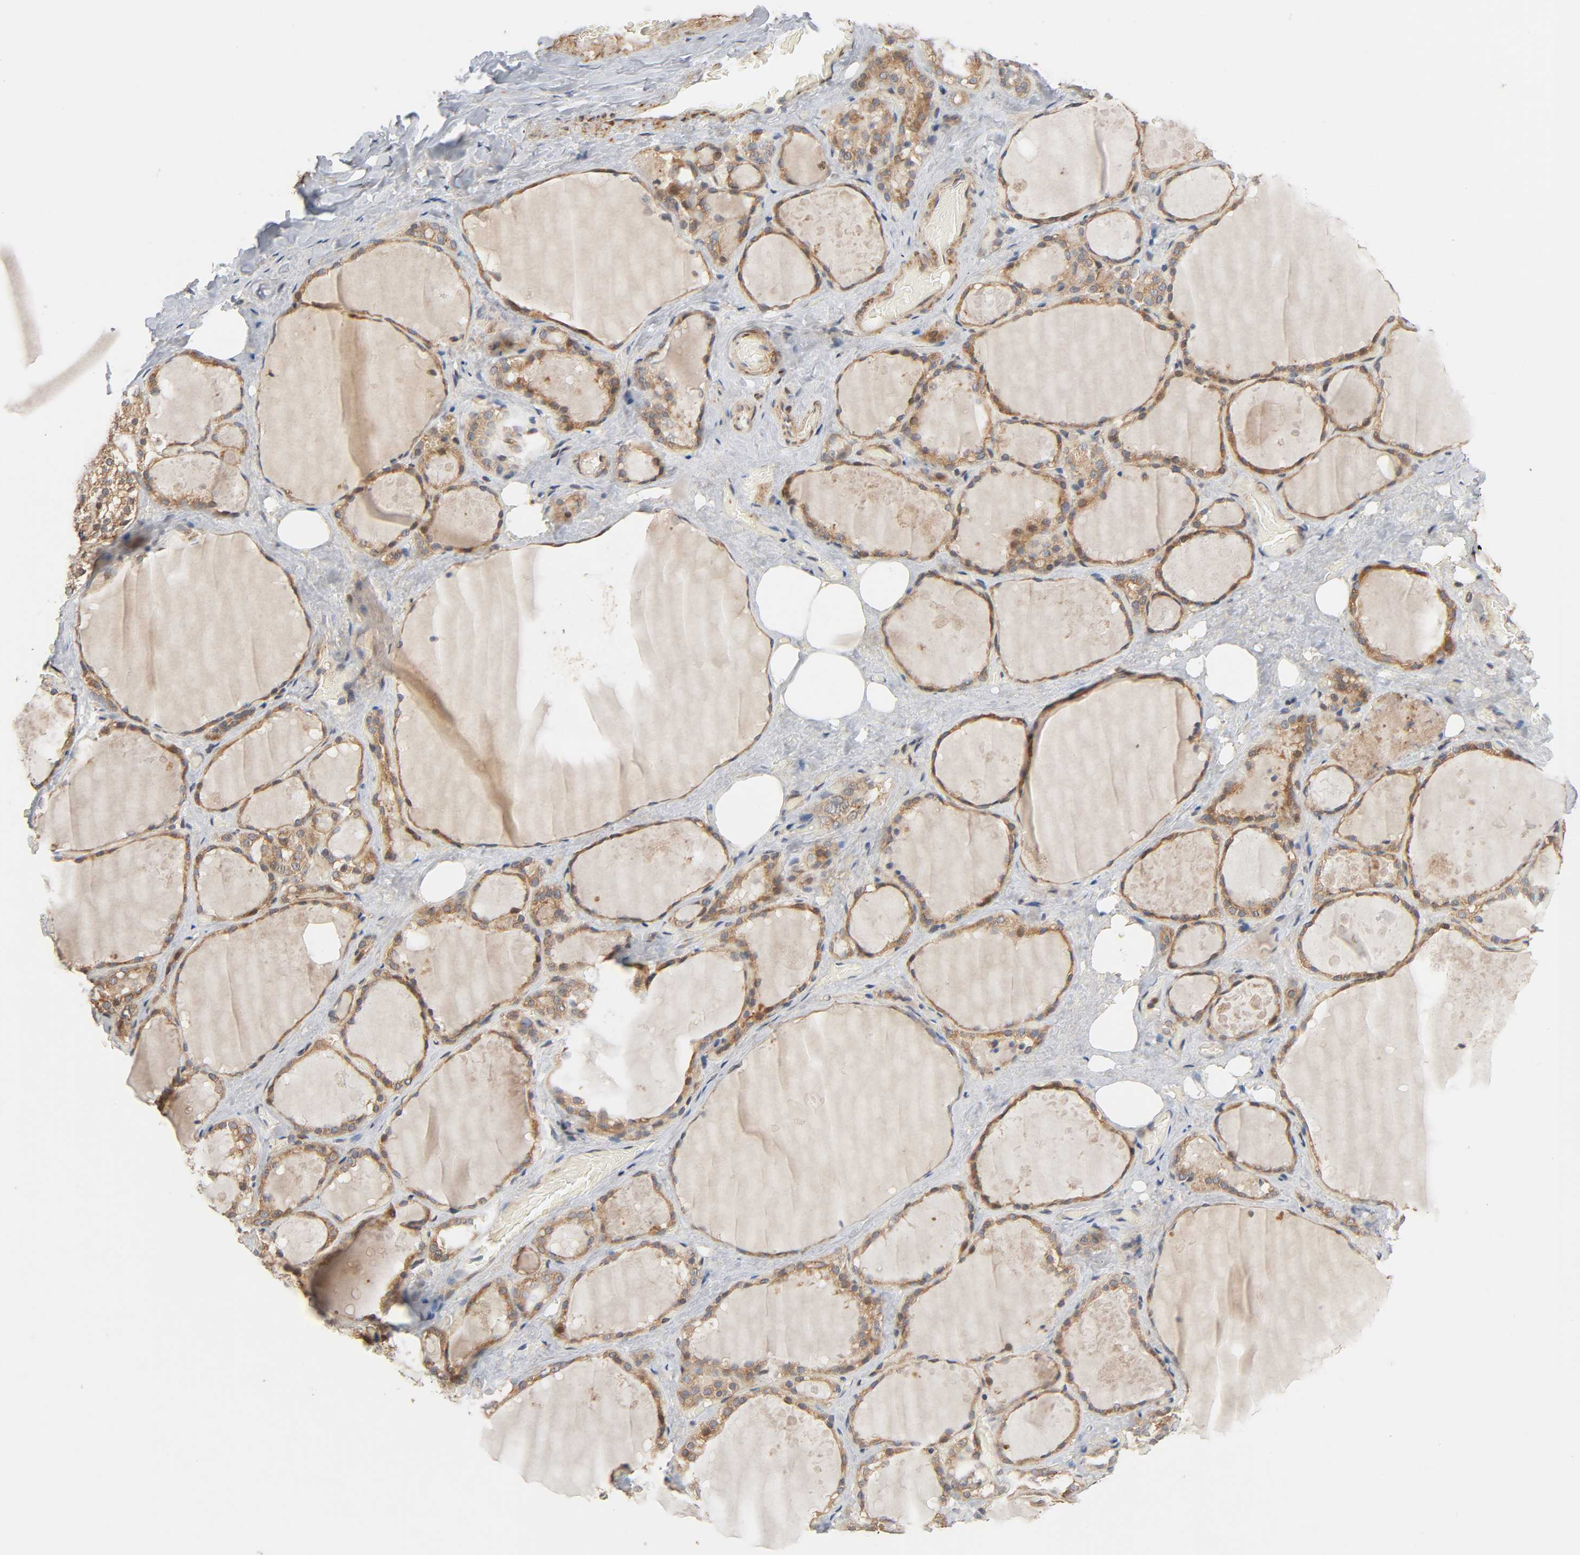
{"staining": {"intensity": "moderate", "quantity": ">75%", "location": "cytoplasmic/membranous"}, "tissue": "thyroid gland", "cell_type": "Glandular cells", "image_type": "normal", "snomed": [{"axis": "morphology", "description": "Normal tissue, NOS"}, {"axis": "topography", "description": "Thyroid gland"}], "caption": "IHC of benign human thyroid gland reveals medium levels of moderate cytoplasmic/membranous positivity in approximately >75% of glandular cells. (Stains: DAB (3,3'-diaminobenzidine) in brown, nuclei in blue, Microscopy: brightfield microscopy at high magnification).", "gene": "NEMF", "patient": {"sex": "male", "age": 61}}